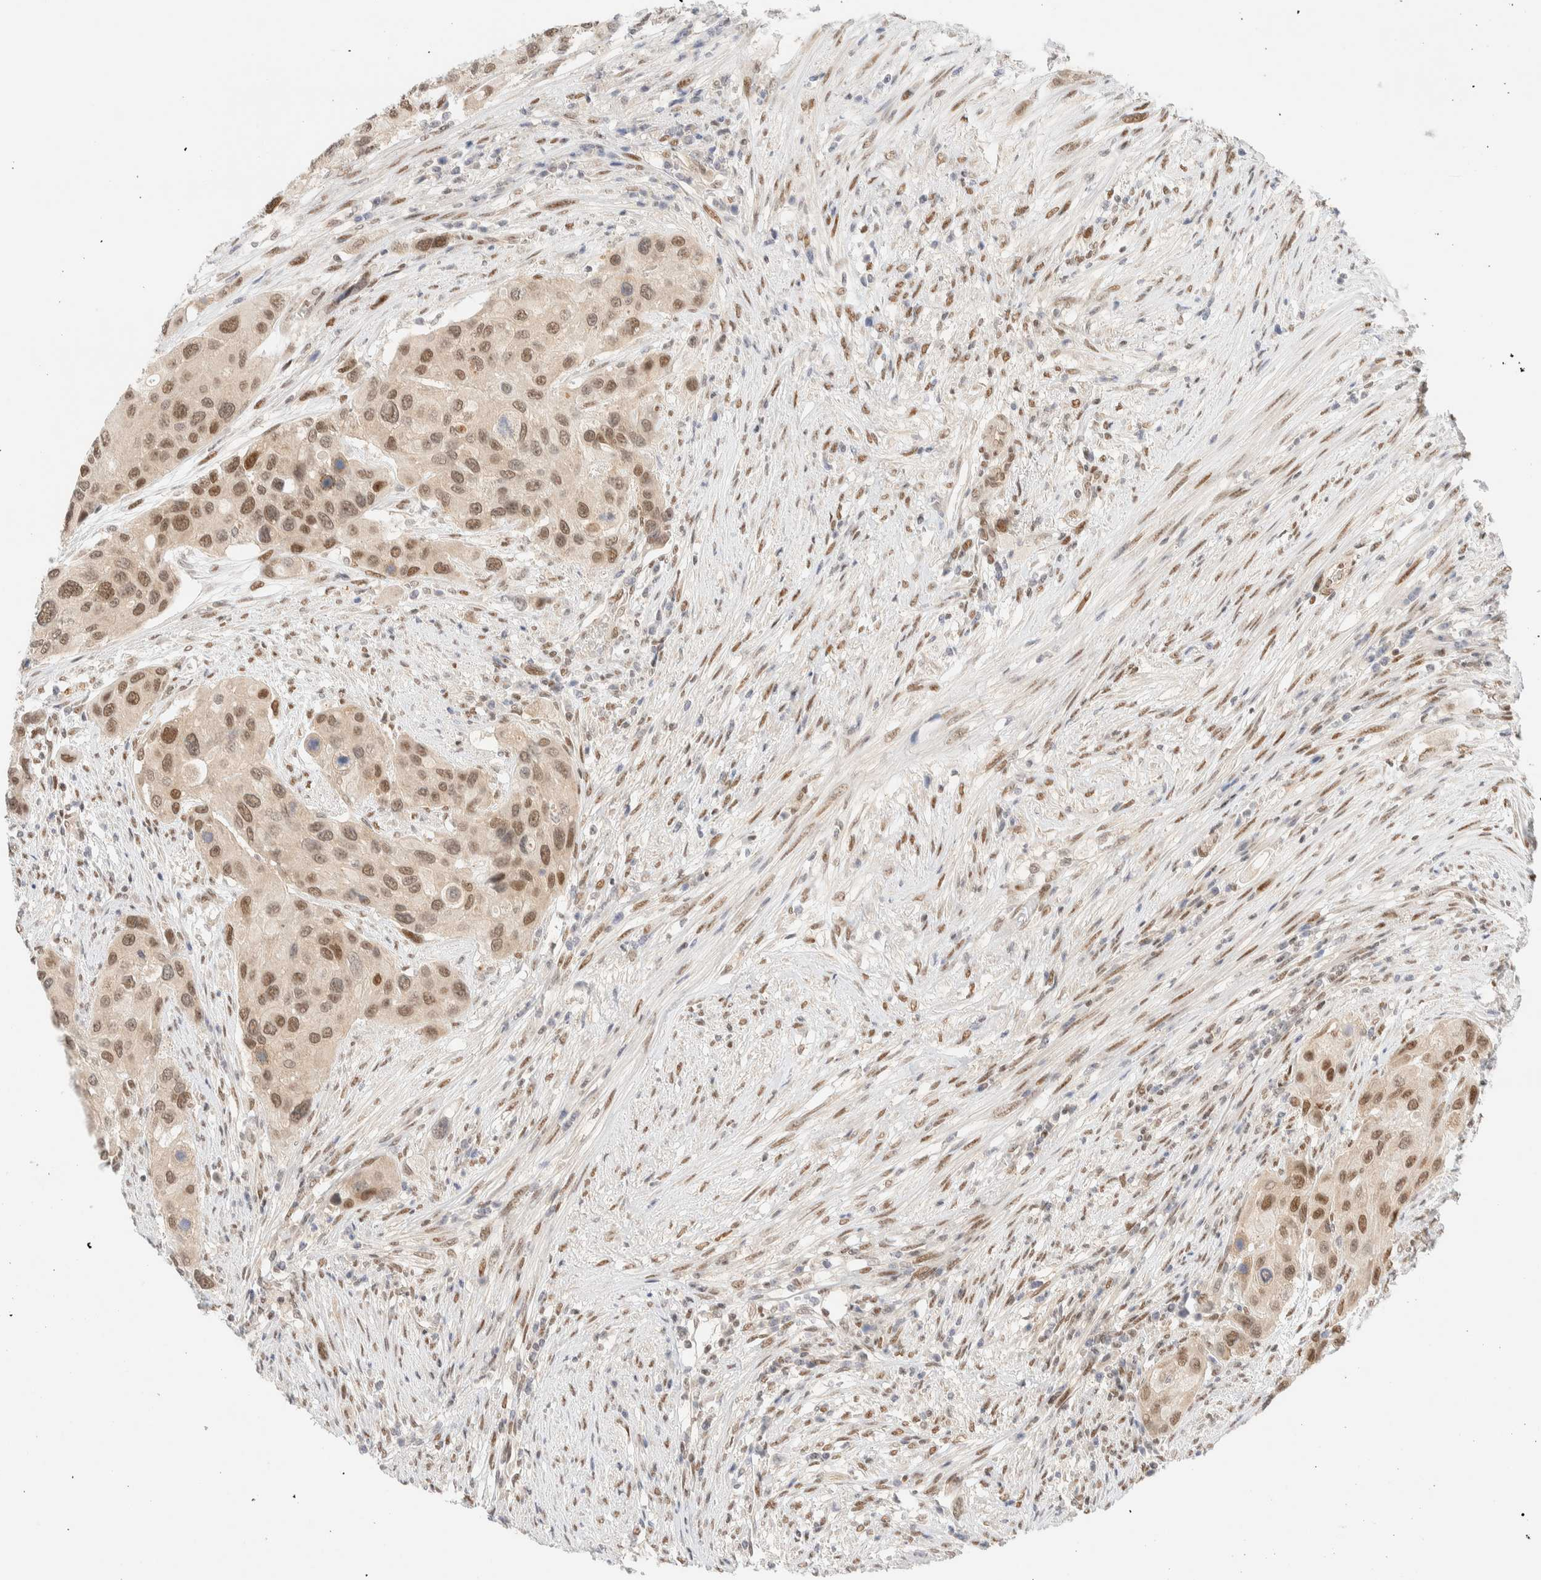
{"staining": {"intensity": "moderate", "quantity": ">75%", "location": "nuclear"}, "tissue": "urothelial cancer", "cell_type": "Tumor cells", "image_type": "cancer", "snomed": [{"axis": "morphology", "description": "Urothelial carcinoma, High grade"}, {"axis": "topography", "description": "Urinary bladder"}], "caption": "High-power microscopy captured an immunohistochemistry histopathology image of urothelial cancer, revealing moderate nuclear positivity in approximately >75% of tumor cells. (DAB (3,3'-diaminobenzidine) = brown stain, brightfield microscopy at high magnification).", "gene": "PYGO2", "patient": {"sex": "female", "age": 56}}